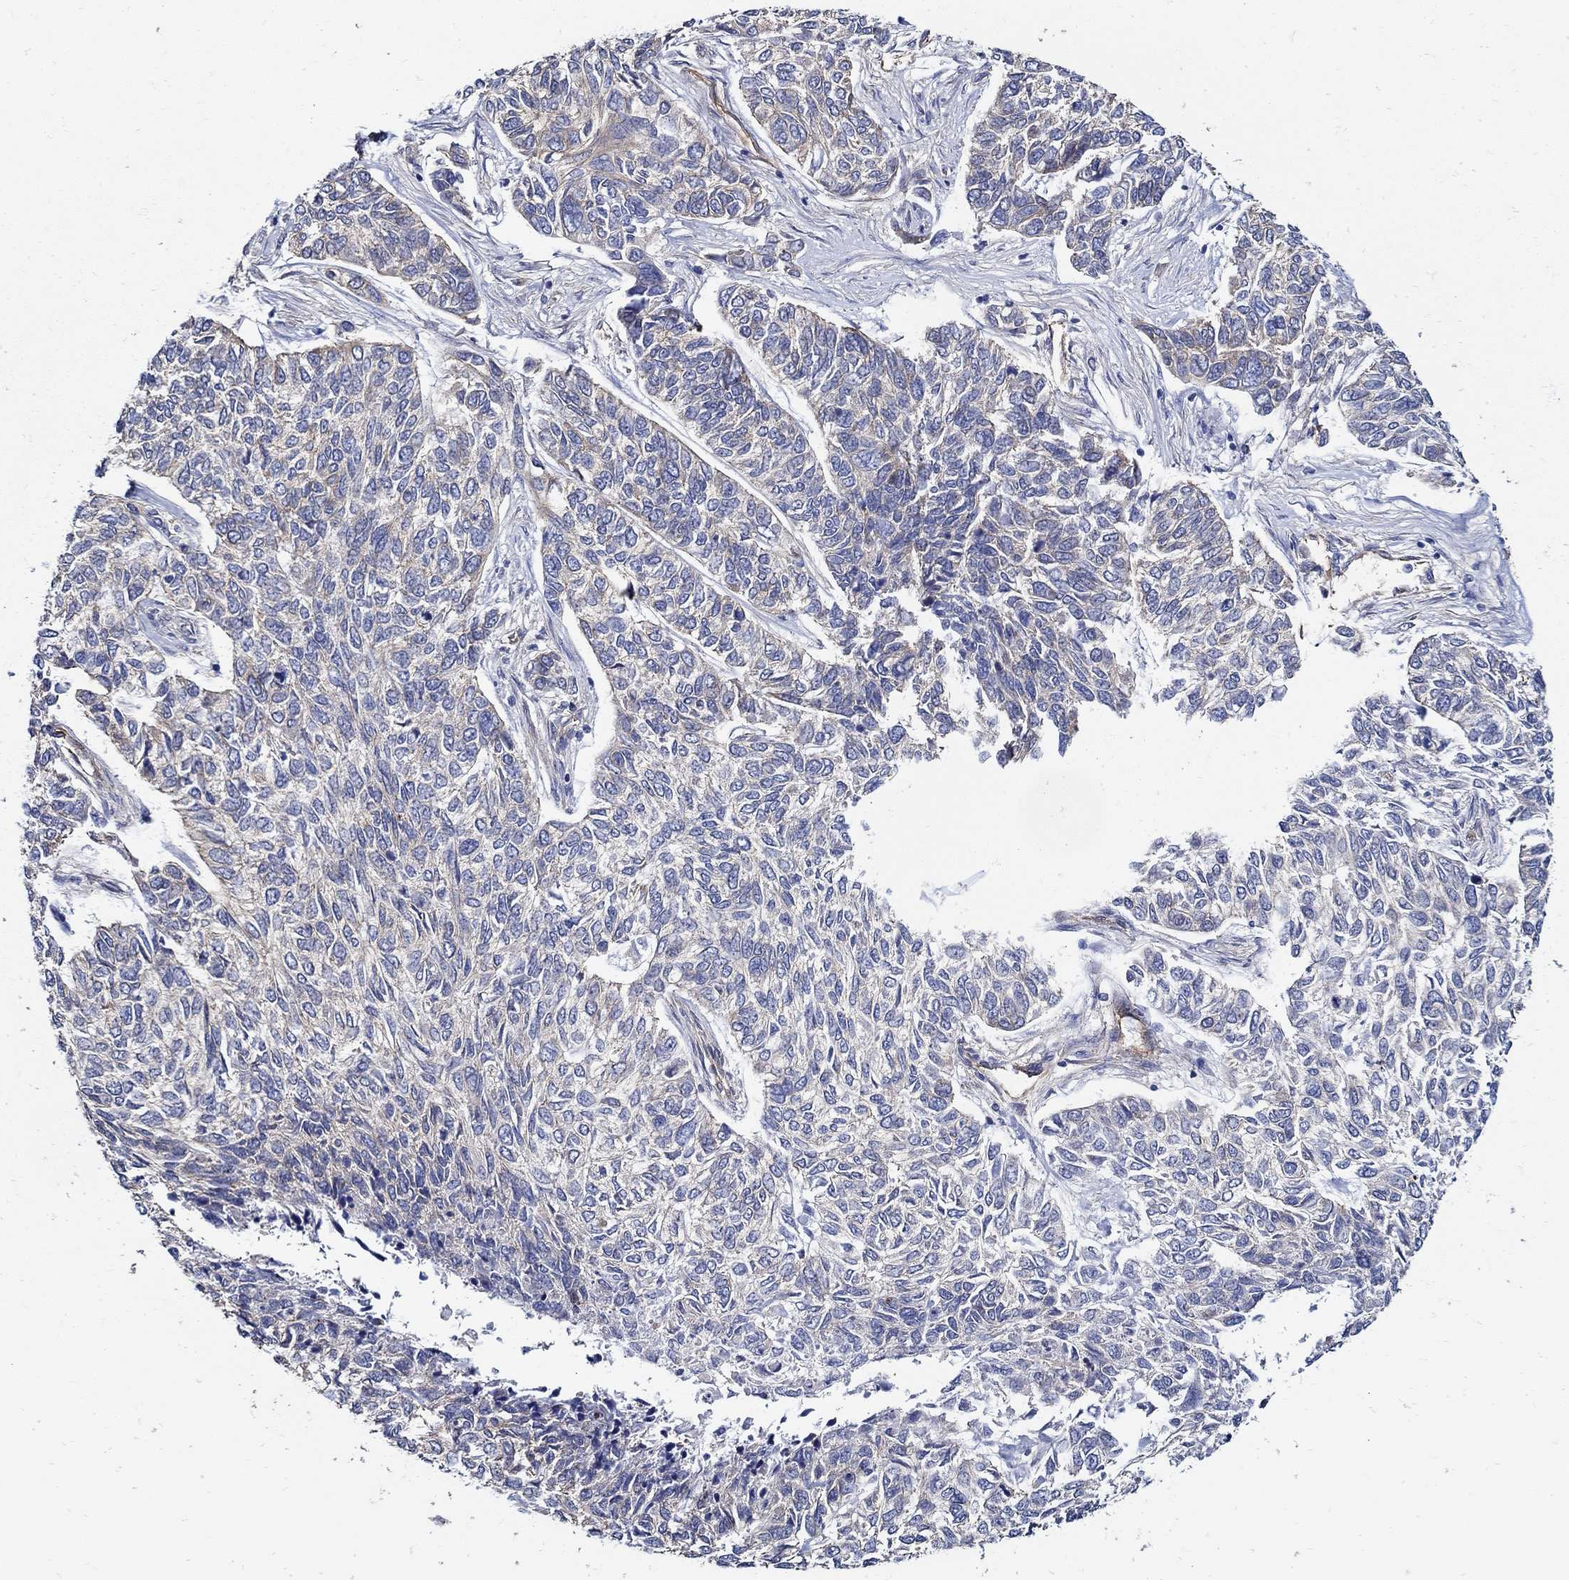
{"staining": {"intensity": "negative", "quantity": "none", "location": "none"}, "tissue": "skin cancer", "cell_type": "Tumor cells", "image_type": "cancer", "snomed": [{"axis": "morphology", "description": "Basal cell carcinoma"}, {"axis": "topography", "description": "Skin"}], "caption": "Tumor cells show no significant protein positivity in skin cancer (basal cell carcinoma).", "gene": "APBB3", "patient": {"sex": "female", "age": 65}}